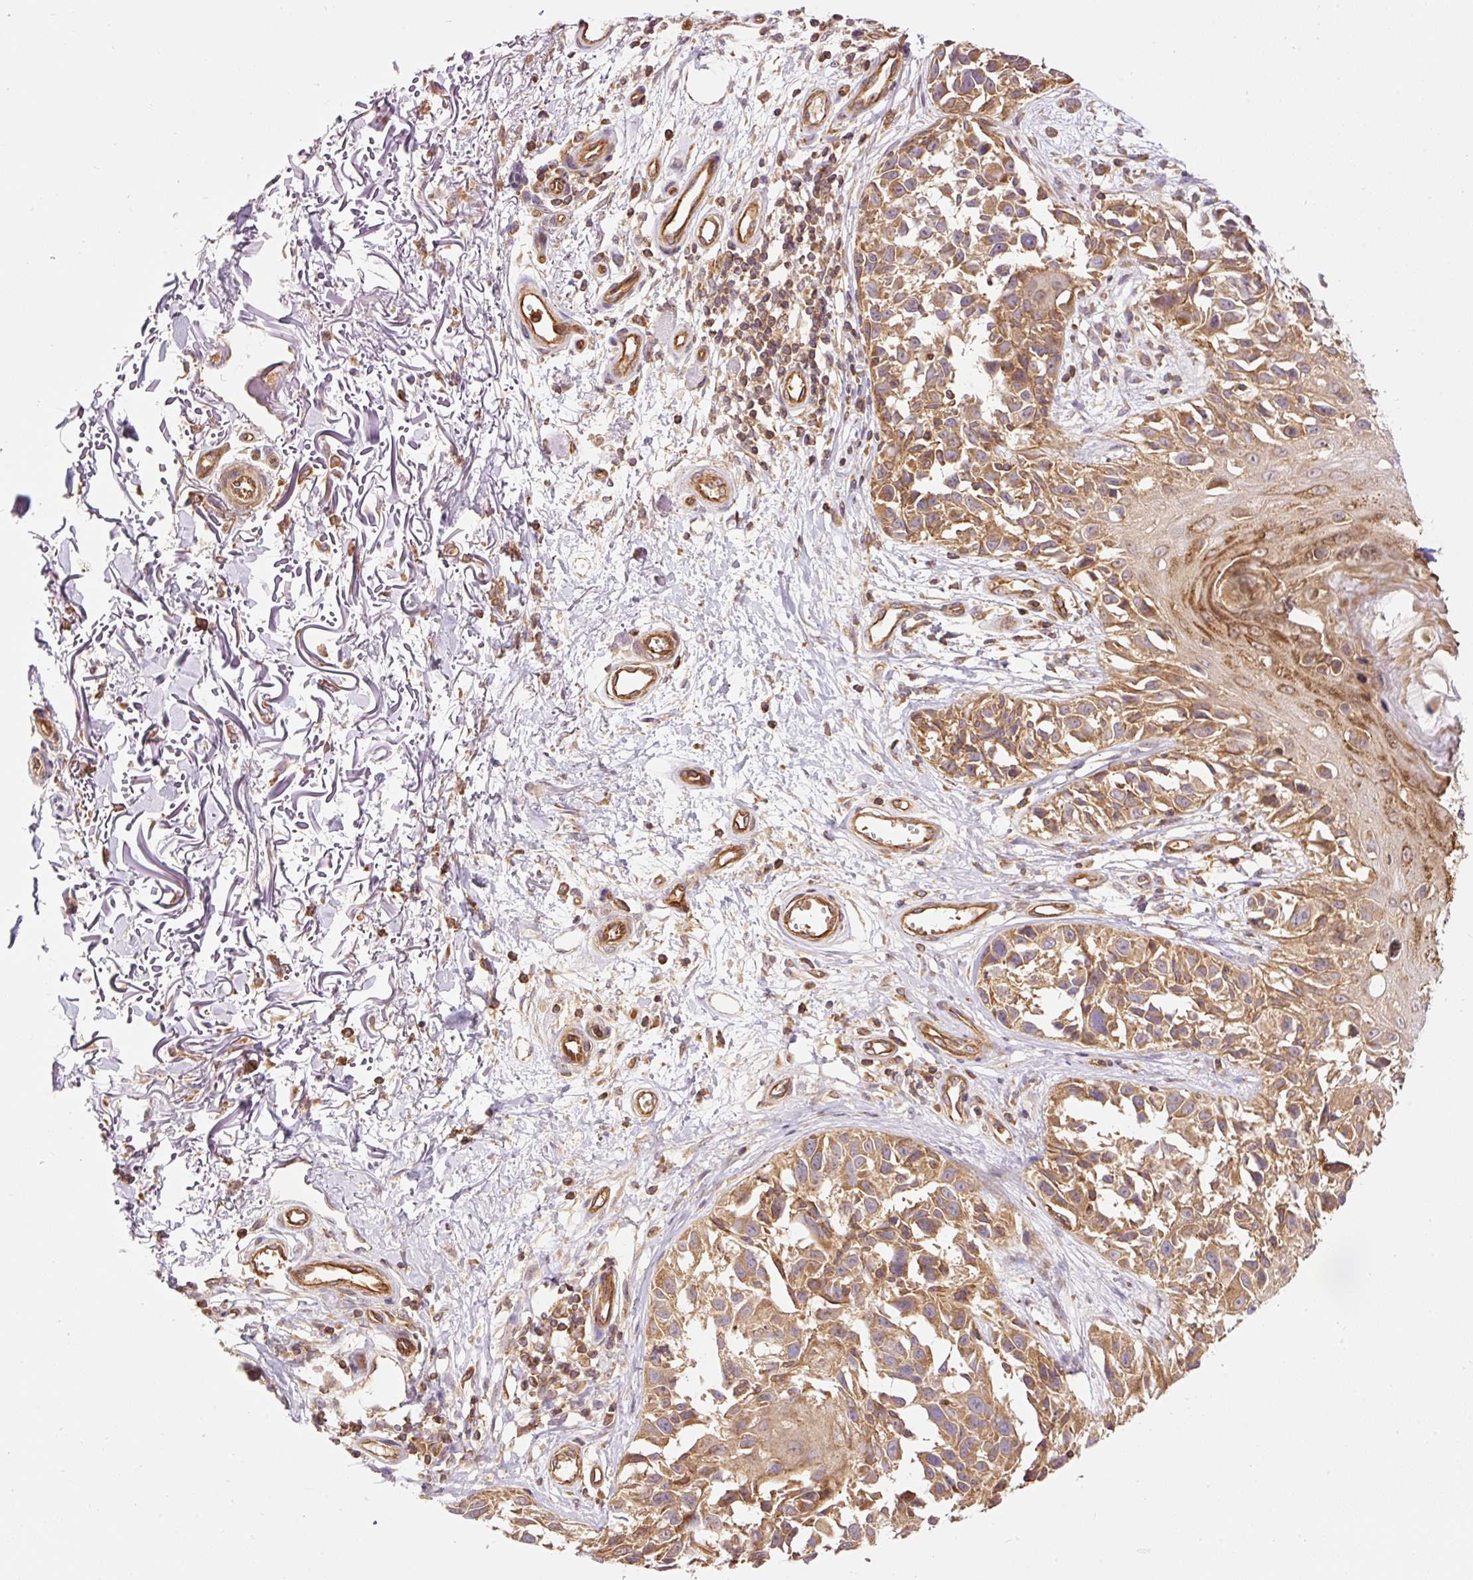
{"staining": {"intensity": "moderate", "quantity": ">75%", "location": "cytoplasmic/membranous"}, "tissue": "melanoma", "cell_type": "Tumor cells", "image_type": "cancer", "snomed": [{"axis": "morphology", "description": "Malignant melanoma, NOS"}, {"axis": "topography", "description": "Skin"}], "caption": "Protein expression analysis of melanoma reveals moderate cytoplasmic/membranous staining in approximately >75% of tumor cells. The staining is performed using DAB brown chromogen to label protein expression. The nuclei are counter-stained blue using hematoxylin.", "gene": "ADCY4", "patient": {"sex": "male", "age": 73}}